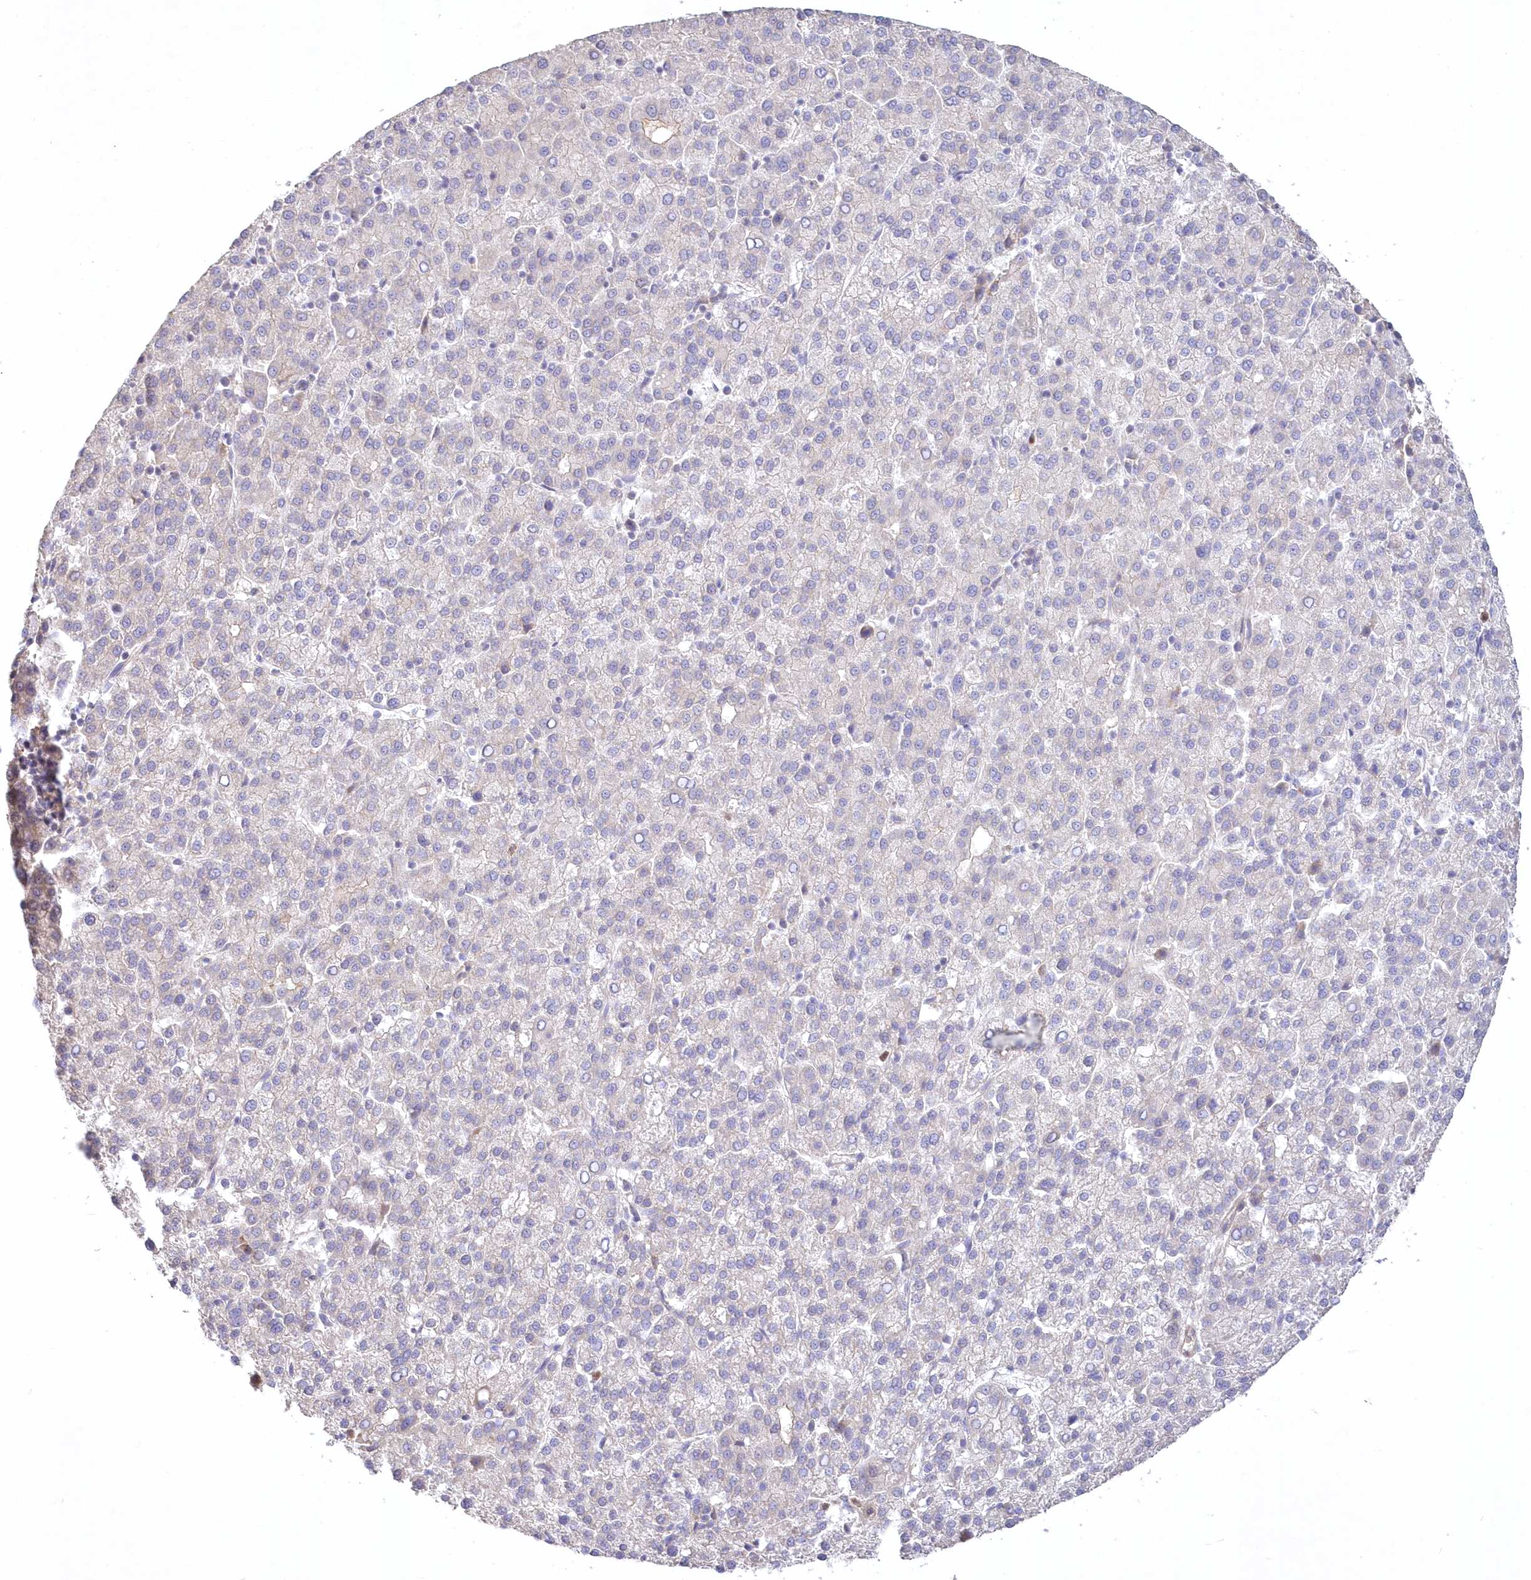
{"staining": {"intensity": "negative", "quantity": "none", "location": "none"}, "tissue": "liver cancer", "cell_type": "Tumor cells", "image_type": "cancer", "snomed": [{"axis": "morphology", "description": "Carcinoma, Hepatocellular, NOS"}, {"axis": "topography", "description": "Liver"}], "caption": "Immunohistochemistry (IHC) image of liver cancer (hepatocellular carcinoma) stained for a protein (brown), which shows no positivity in tumor cells.", "gene": "WBP1L", "patient": {"sex": "female", "age": 58}}